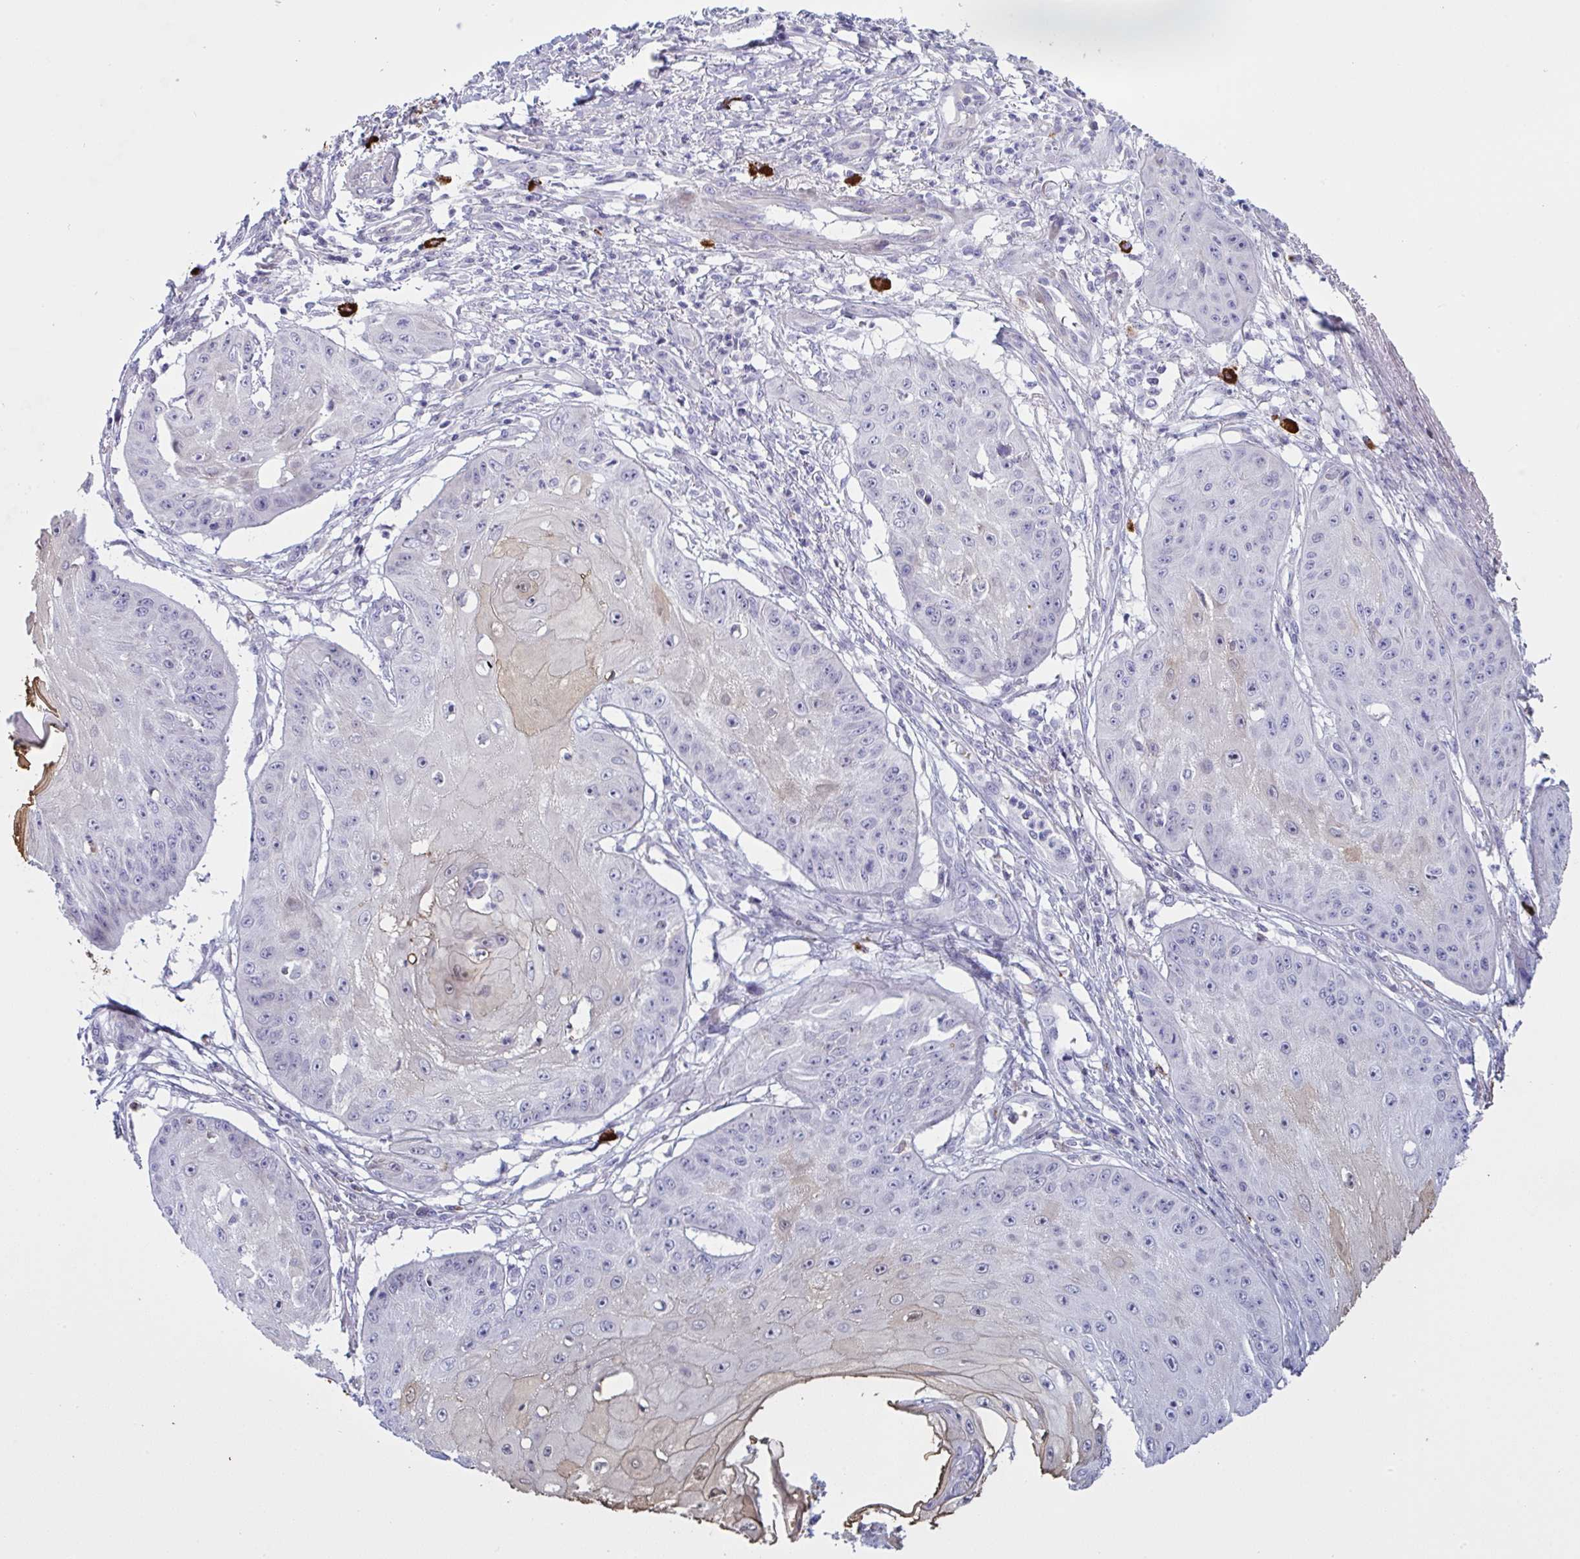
{"staining": {"intensity": "negative", "quantity": "none", "location": "none"}, "tissue": "skin cancer", "cell_type": "Tumor cells", "image_type": "cancer", "snomed": [{"axis": "morphology", "description": "Squamous cell carcinoma, NOS"}, {"axis": "topography", "description": "Skin"}], "caption": "The histopathology image exhibits no staining of tumor cells in skin cancer.", "gene": "ZNF684", "patient": {"sex": "male", "age": 70}}